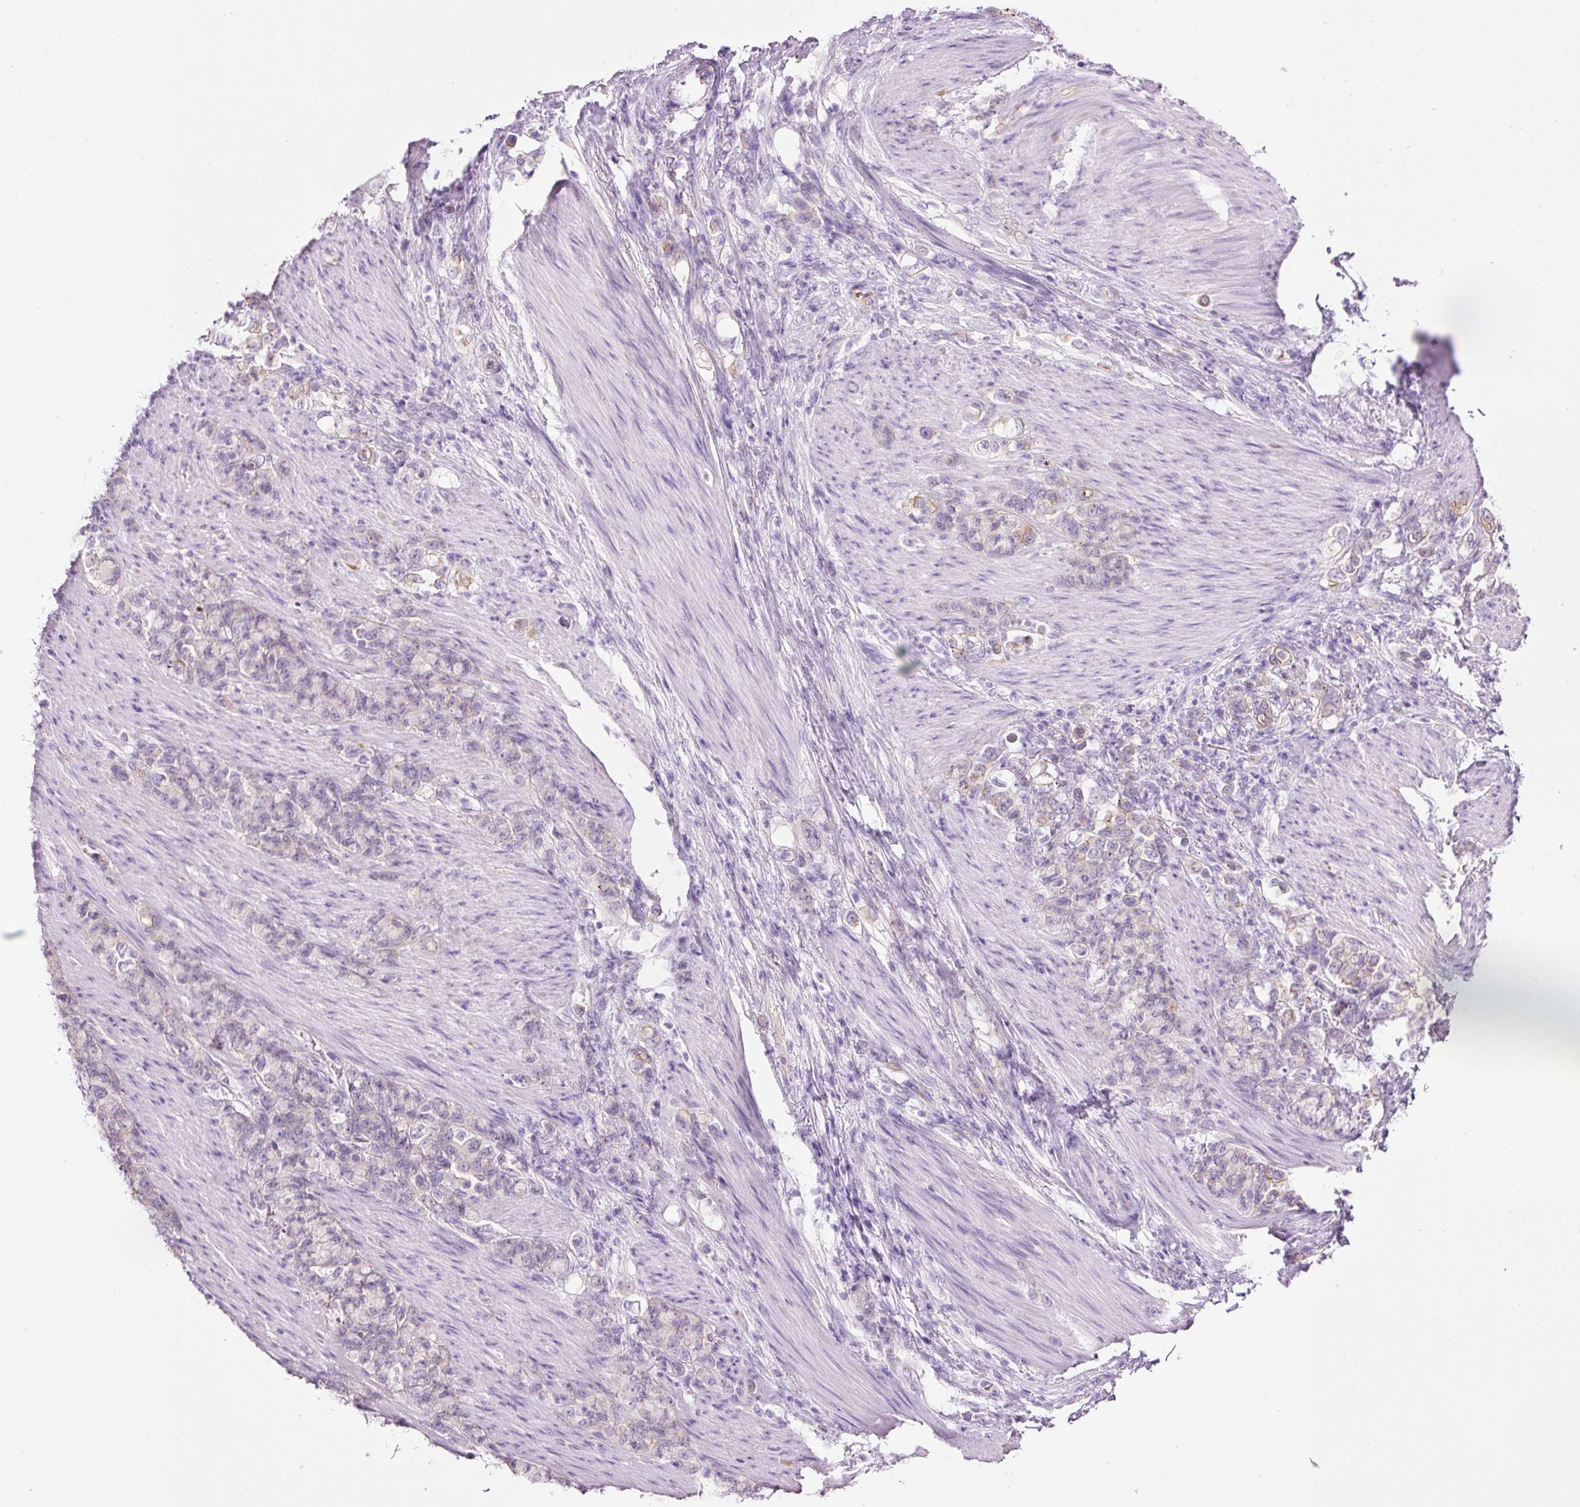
{"staining": {"intensity": "weak", "quantity": "<25%", "location": "cytoplasmic/membranous"}, "tissue": "stomach cancer", "cell_type": "Tumor cells", "image_type": "cancer", "snomed": [{"axis": "morphology", "description": "Adenocarcinoma, NOS"}, {"axis": "topography", "description": "Stomach"}], "caption": "This is an immunohistochemistry micrograph of human stomach adenocarcinoma. There is no positivity in tumor cells.", "gene": "HSPA4L", "patient": {"sex": "female", "age": 79}}